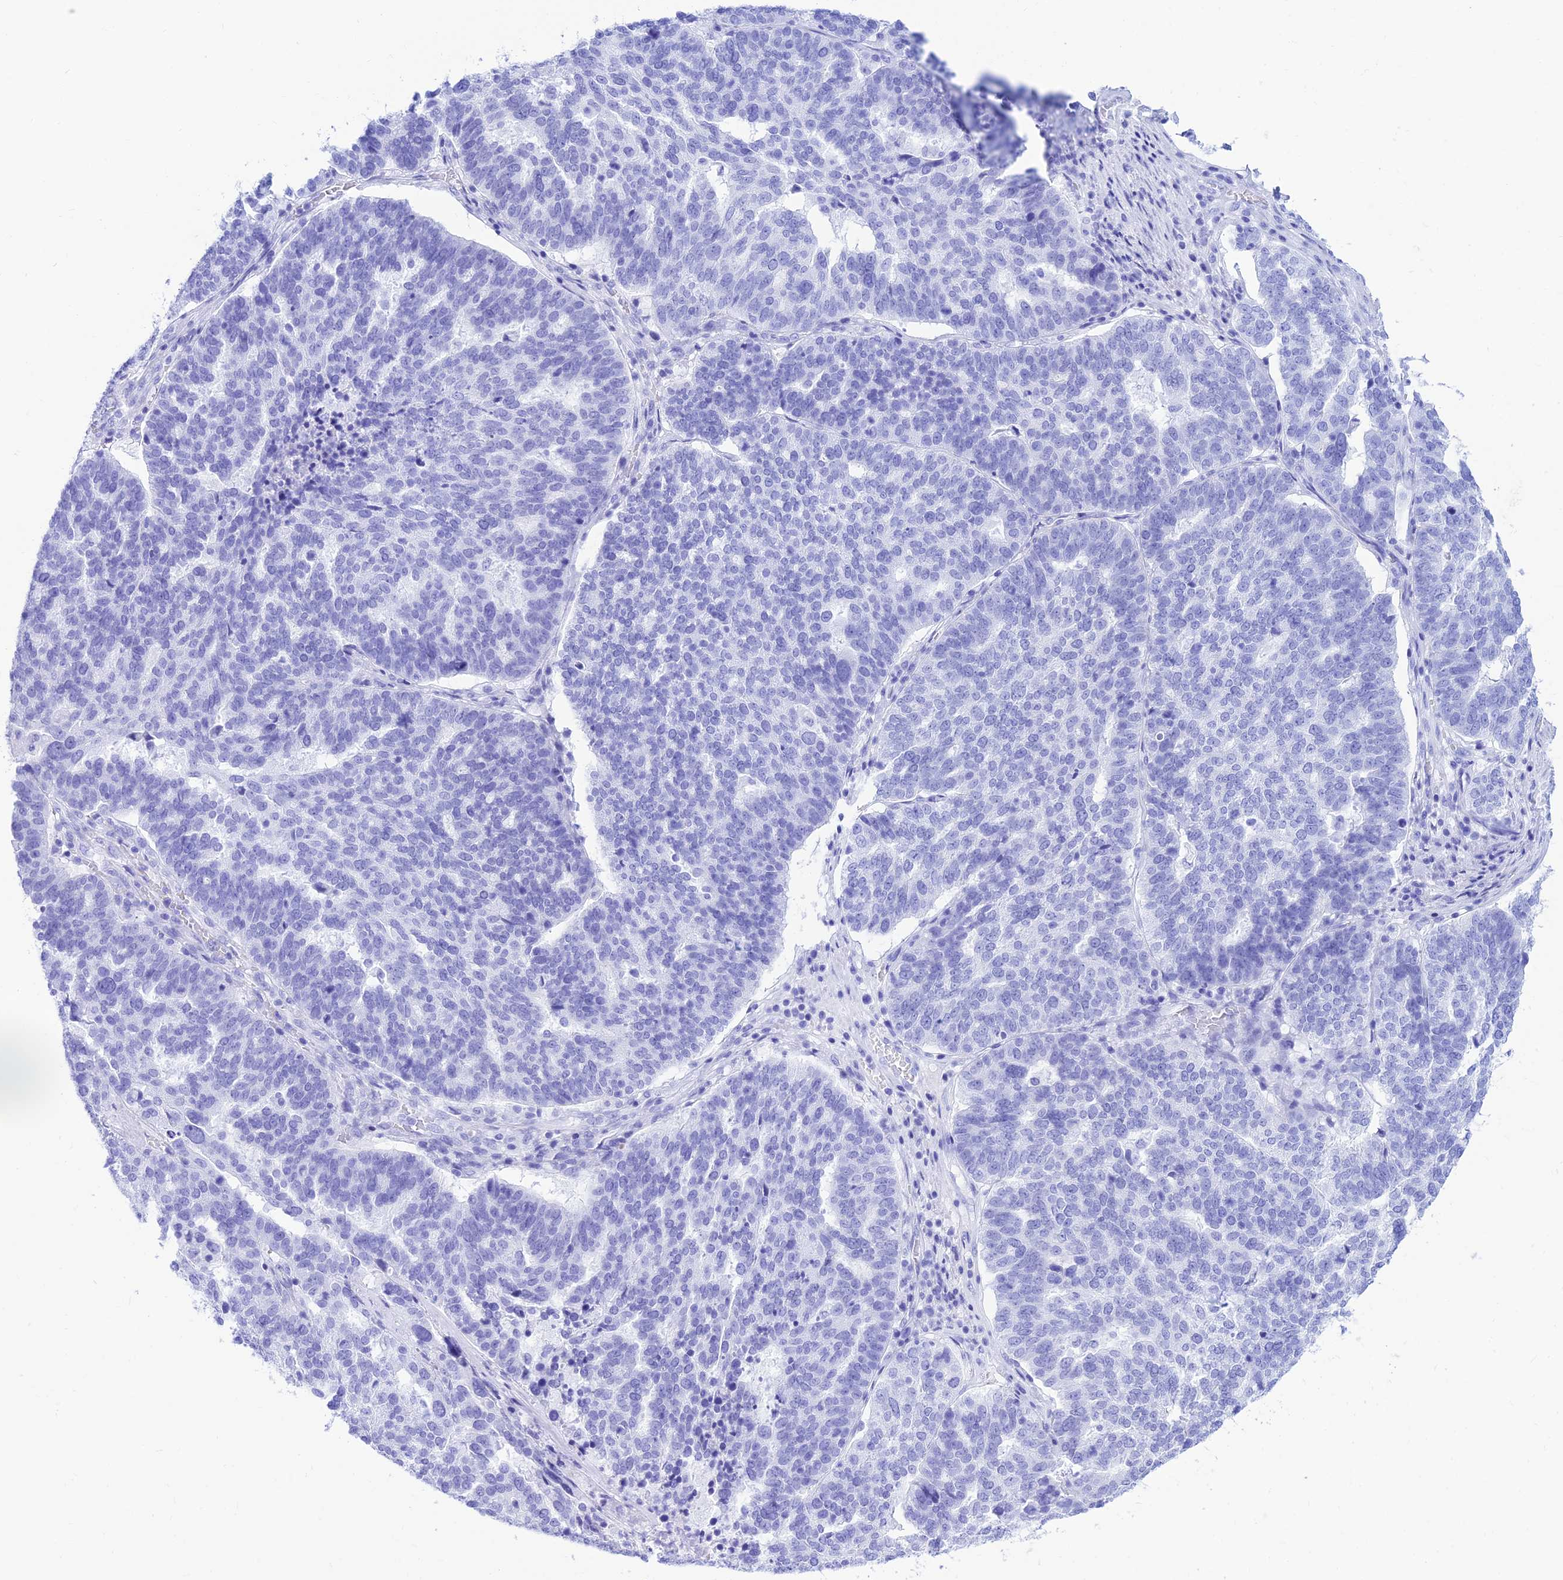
{"staining": {"intensity": "negative", "quantity": "none", "location": "none"}, "tissue": "ovarian cancer", "cell_type": "Tumor cells", "image_type": "cancer", "snomed": [{"axis": "morphology", "description": "Cystadenocarcinoma, serous, NOS"}, {"axis": "topography", "description": "Ovary"}], "caption": "High power microscopy image of an immunohistochemistry image of ovarian serous cystadenocarcinoma, revealing no significant positivity in tumor cells.", "gene": "PRNP", "patient": {"sex": "female", "age": 59}}